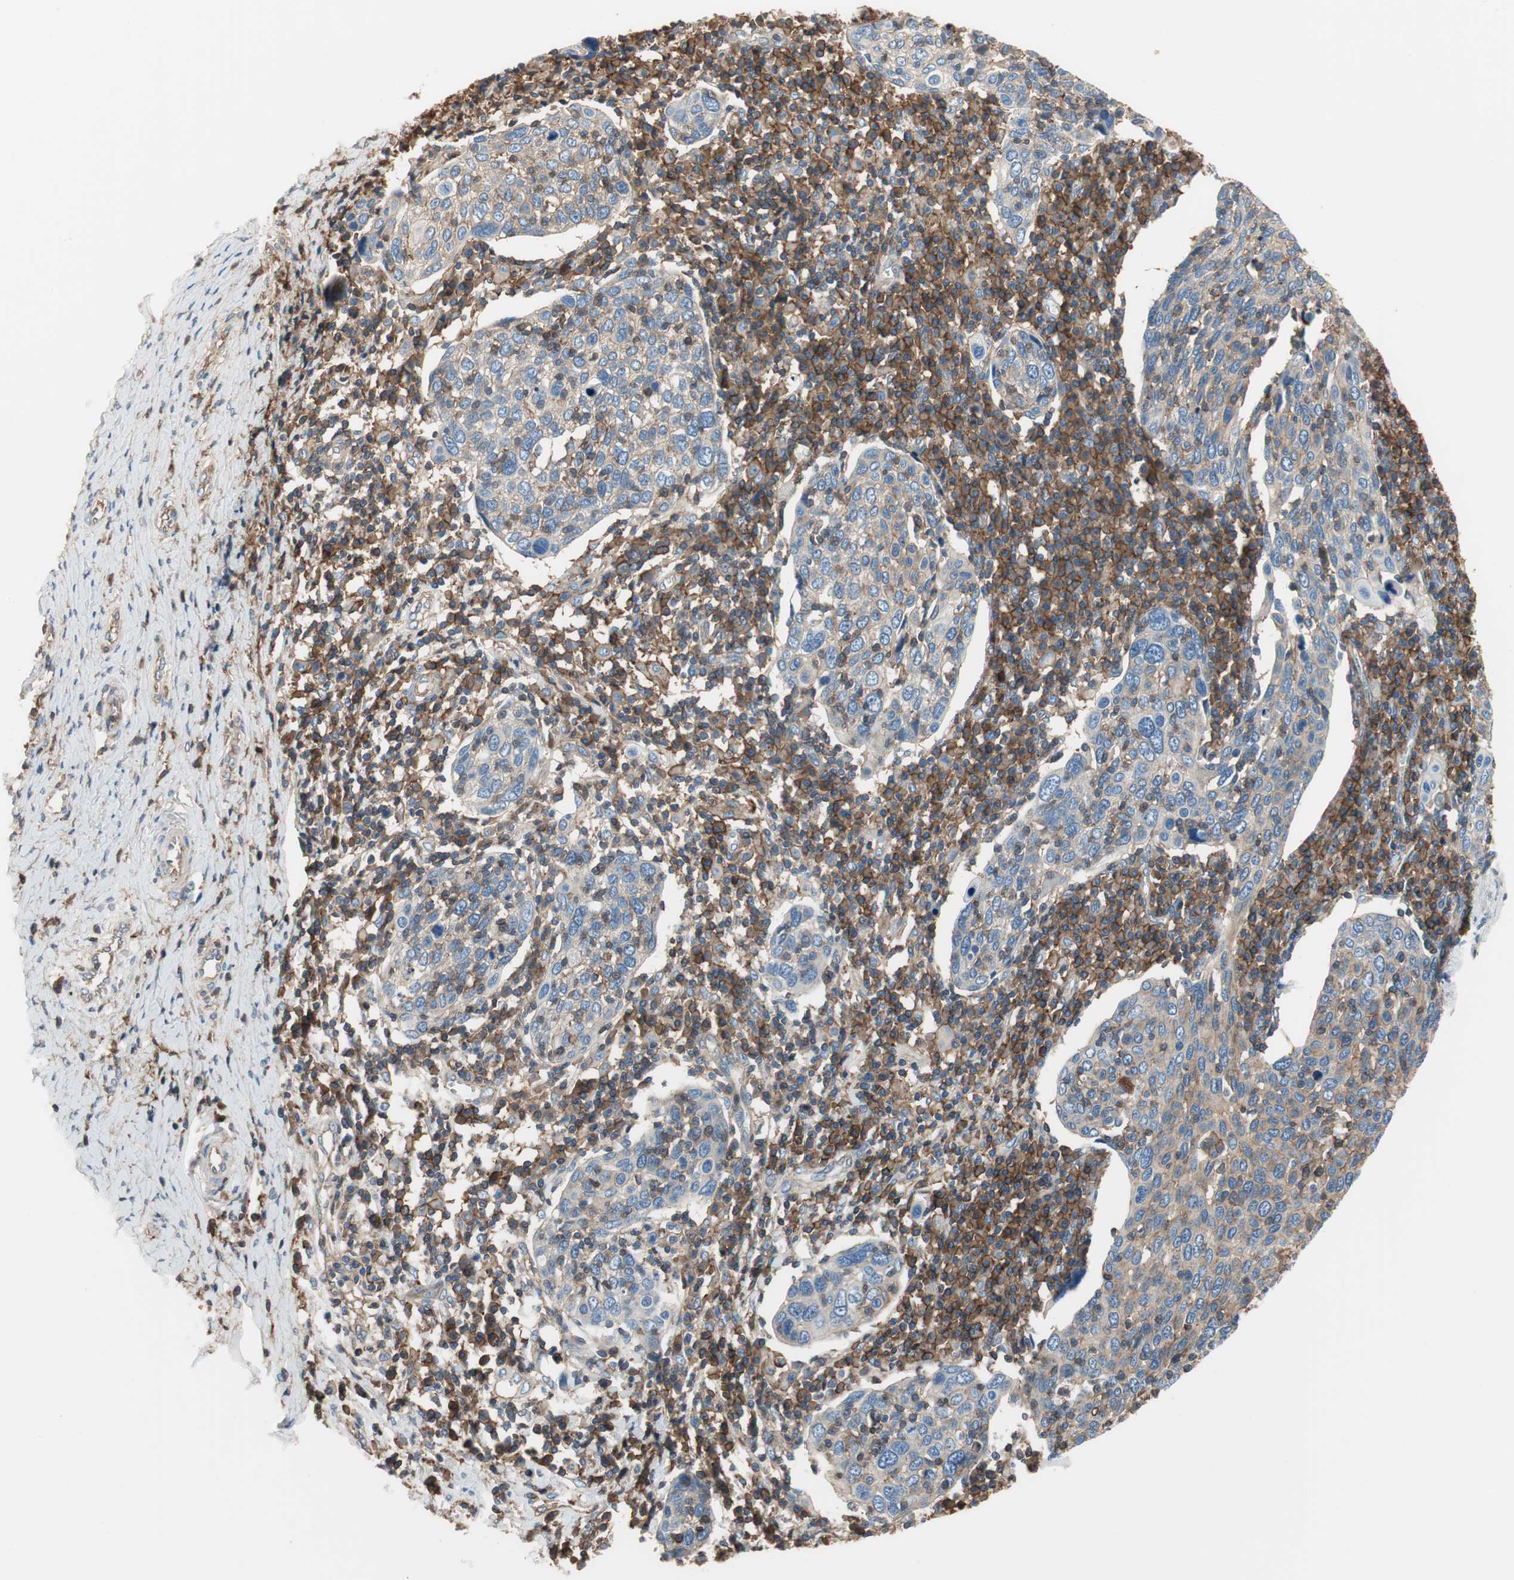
{"staining": {"intensity": "negative", "quantity": "none", "location": "none"}, "tissue": "cervical cancer", "cell_type": "Tumor cells", "image_type": "cancer", "snomed": [{"axis": "morphology", "description": "Squamous cell carcinoma, NOS"}, {"axis": "topography", "description": "Cervix"}], "caption": "Cervical cancer (squamous cell carcinoma) stained for a protein using IHC displays no positivity tumor cells.", "gene": "IL1RL1", "patient": {"sex": "female", "age": 40}}